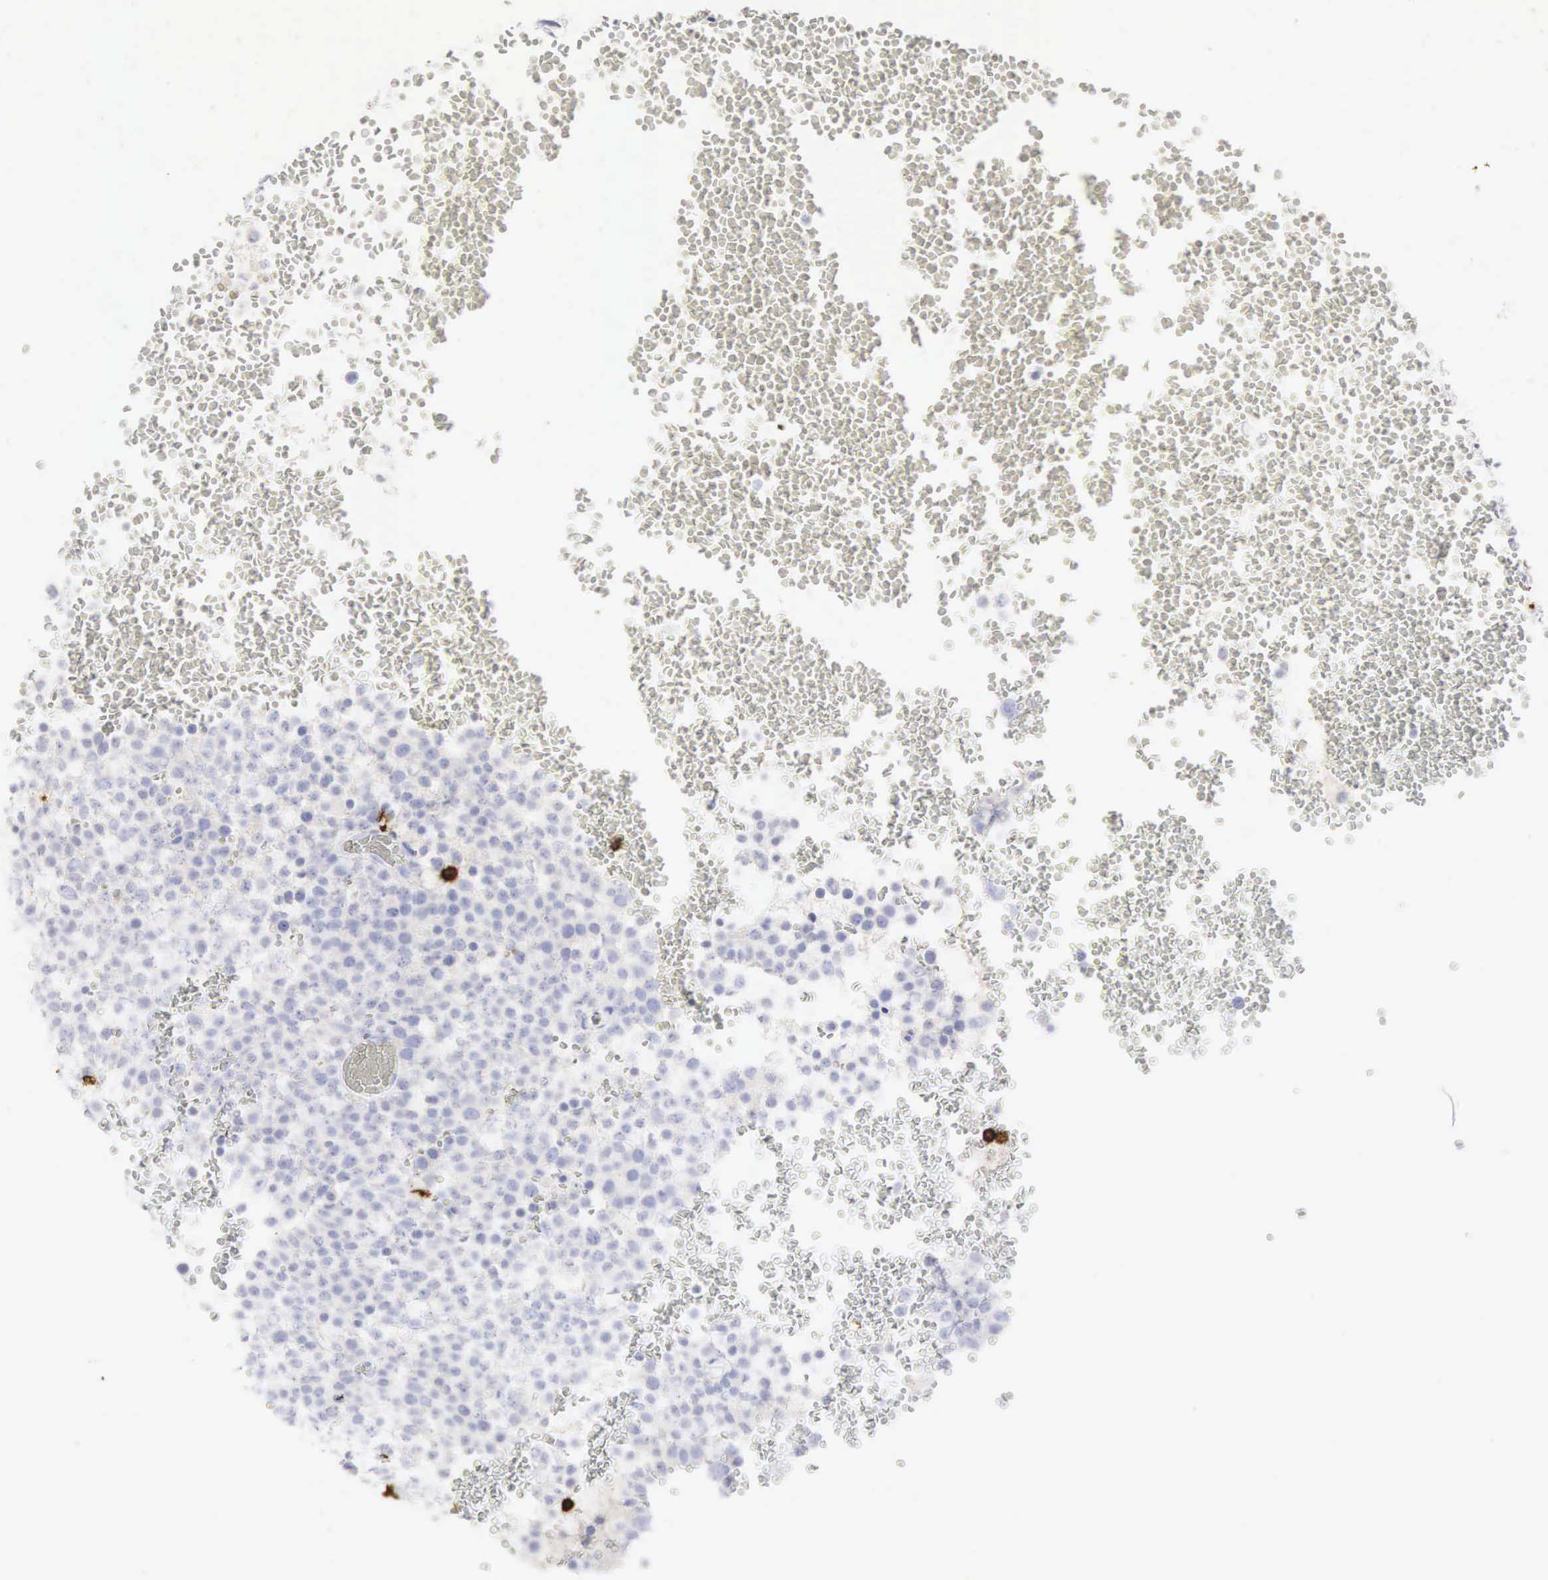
{"staining": {"intensity": "negative", "quantity": "none", "location": "none"}, "tissue": "testis cancer", "cell_type": "Tumor cells", "image_type": "cancer", "snomed": [{"axis": "morphology", "description": "Seminoma, NOS"}, {"axis": "topography", "description": "Testis"}], "caption": "Tumor cells are negative for brown protein staining in testis seminoma.", "gene": "CD8A", "patient": {"sex": "male", "age": 71}}